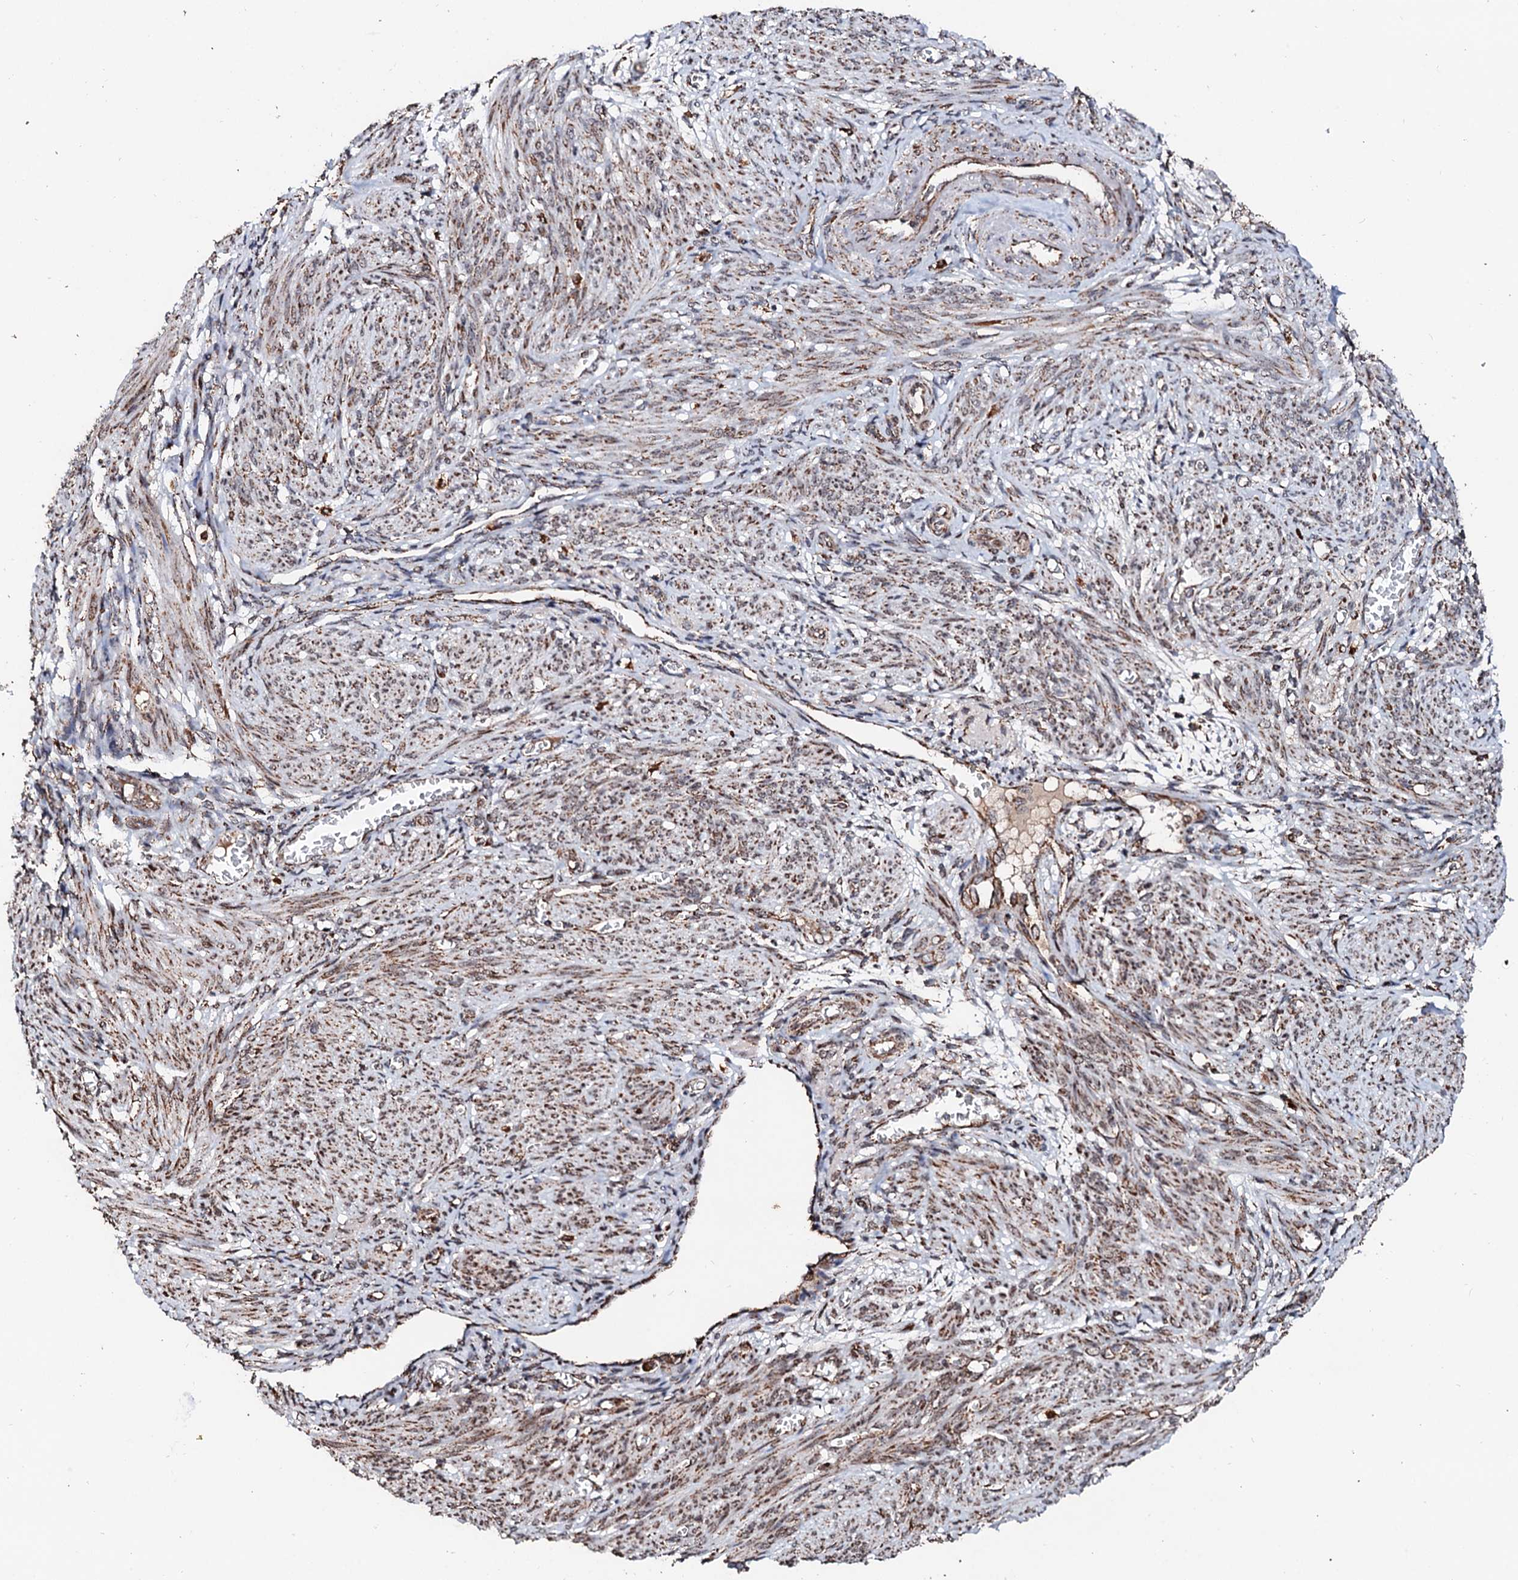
{"staining": {"intensity": "moderate", "quantity": ">75%", "location": "cytoplasmic/membranous"}, "tissue": "smooth muscle", "cell_type": "Smooth muscle cells", "image_type": "normal", "snomed": [{"axis": "morphology", "description": "Normal tissue, NOS"}, {"axis": "topography", "description": "Smooth muscle"}], "caption": "The immunohistochemical stain highlights moderate cytoplasmic/membranous staining in smooth muscle cells of benign smooth muscle.", "gene": "SECISBP2L", "patient": {"sex": "female", "age": 39}}